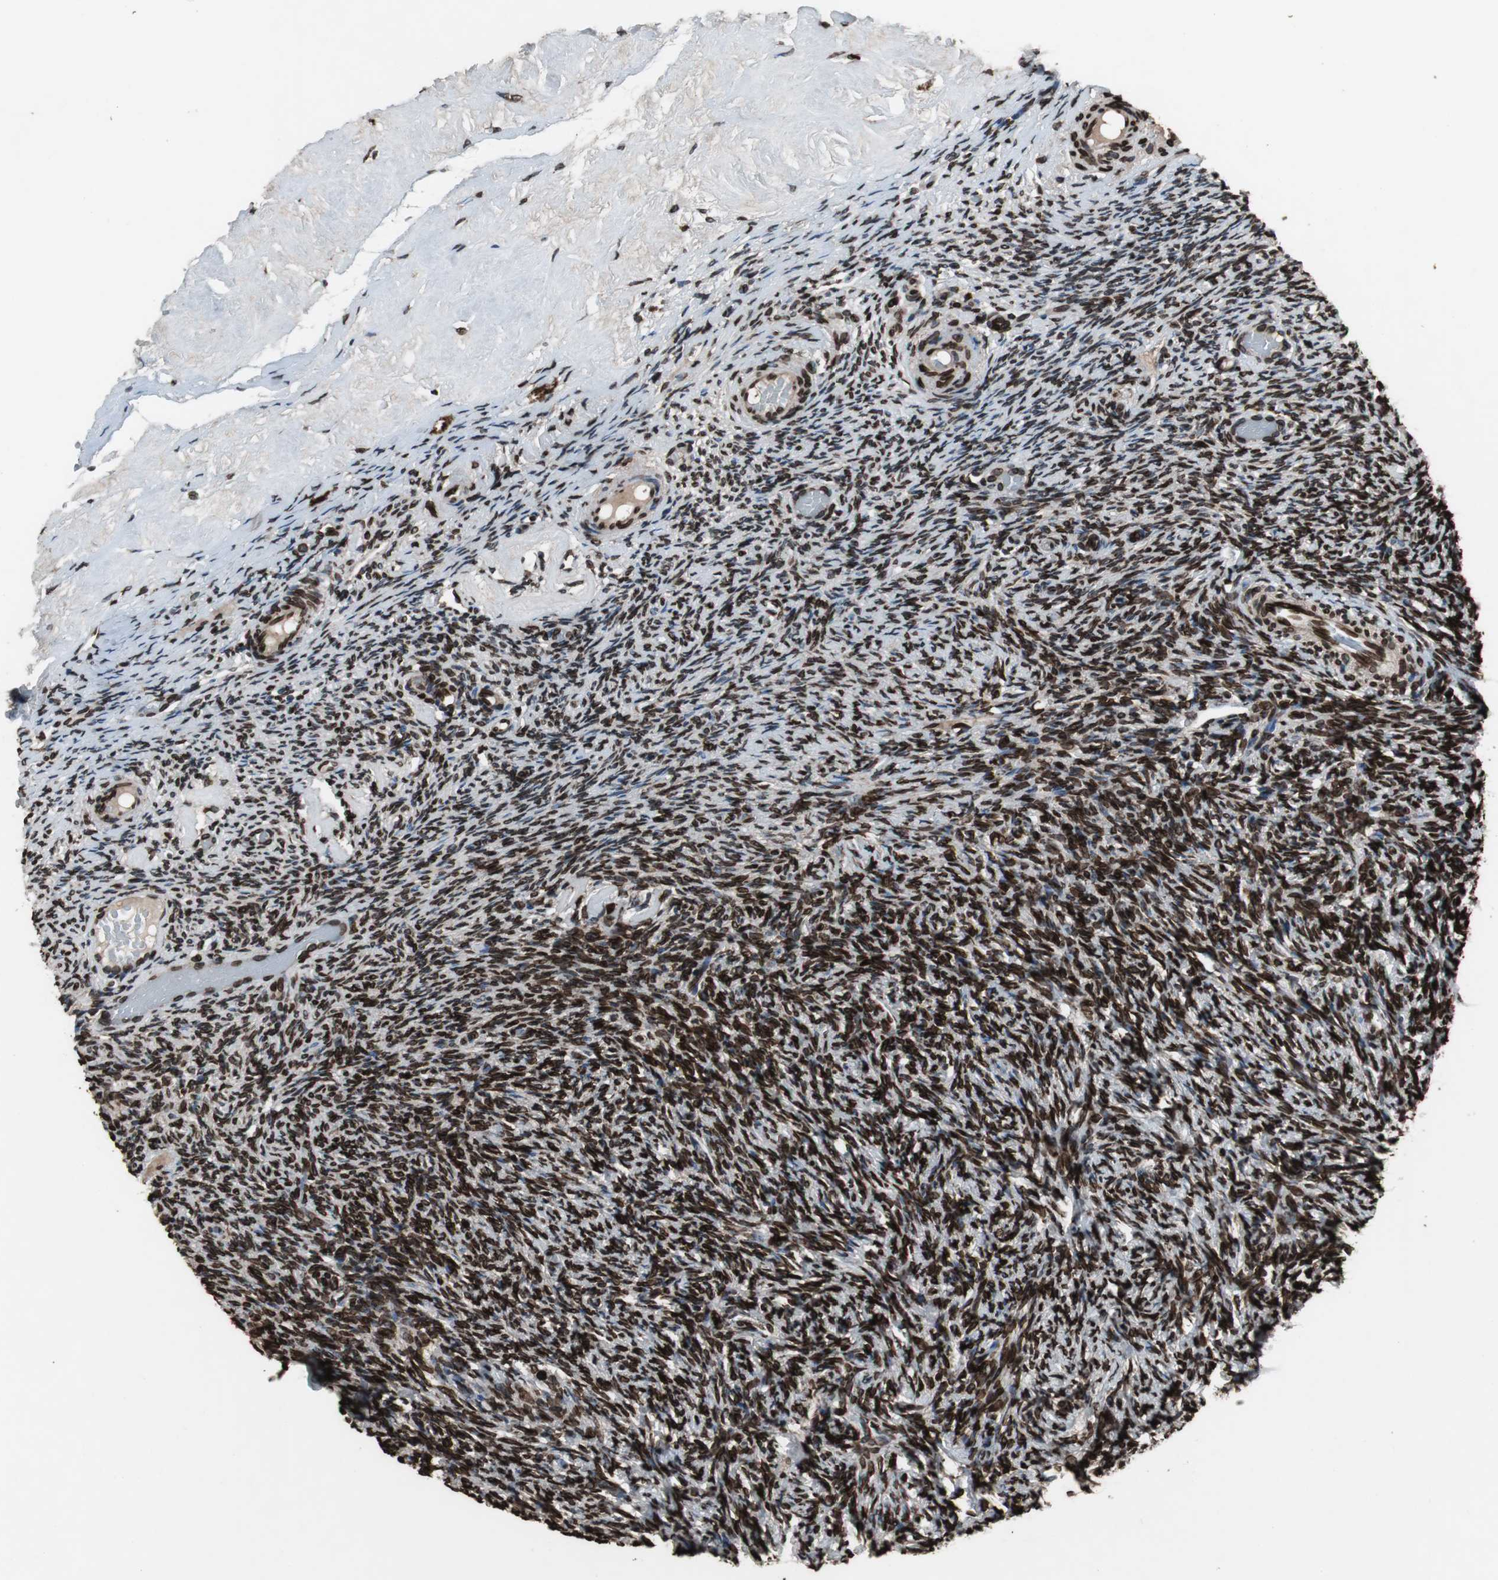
{"staining": {"intensity": "moderate", "quantity": ">75%", "location": "cytoplasmic/membranous,nuclear"}, "tissue": "ovary", "cell_type": "Follicle cells", "image_type": "normal", "snomed": [{"axis": "morphology", "description": "Normal tissue, NOS"}, {"axis": "topography", "description": "Ovary"}], "caption": "The image reveals immunohistochemical staining of normal ovary. There is moderate cytoplasmic/membranous,nuclear expression is seen in approximately >75% of follicle cells. The staining is performed using DAB (3,3'-diaminobenzidine) brown chromogen to label protein expression. The nuclei are counter-stained blue using hematoxylin.", "gene": "LMNA", "patient": {"sex": "female", "age": 60}}